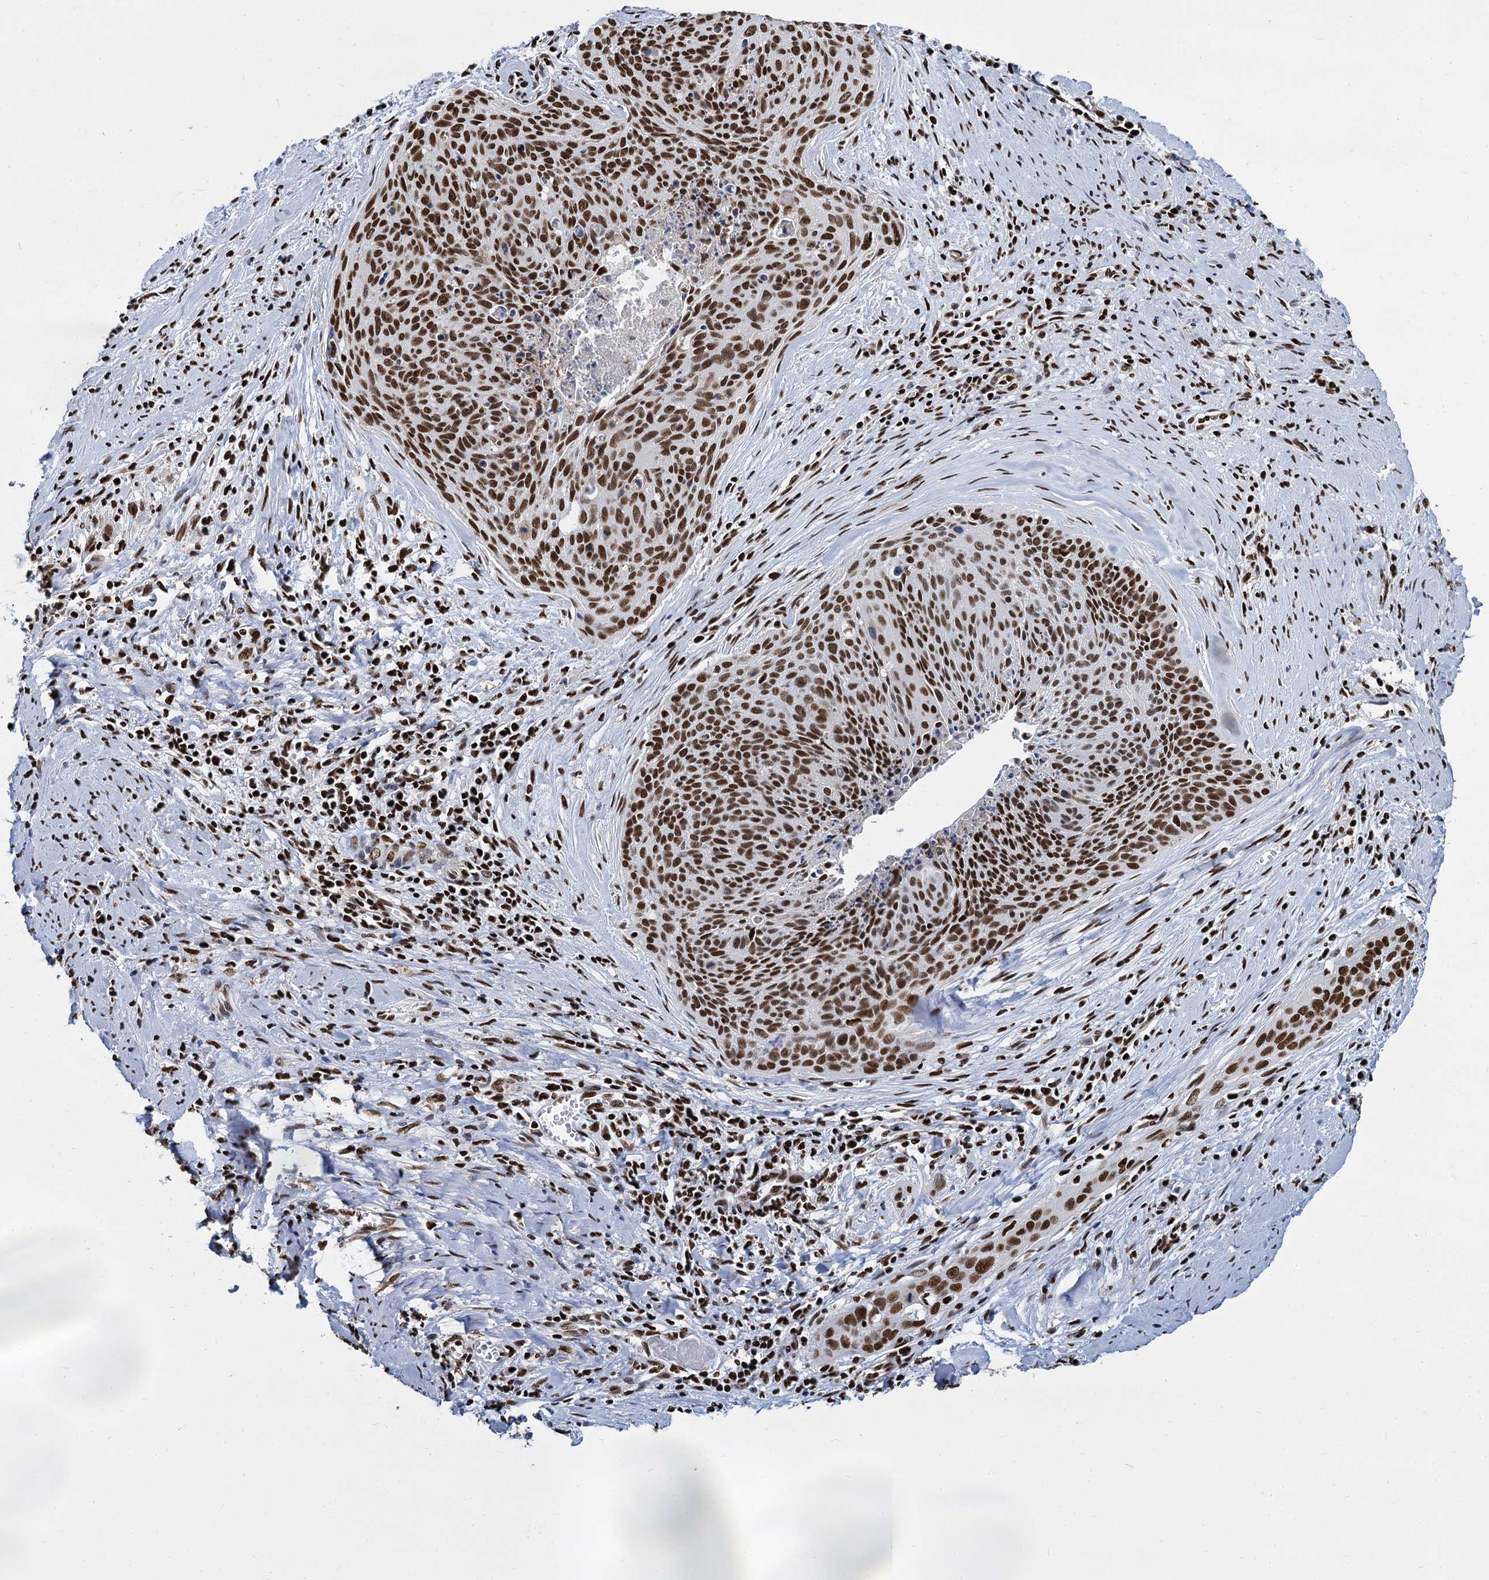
{"staining": {"intensity": "strong", "quantity": ">75%", "location": "nuclear"}, "tissue": "cervical cancer", "cell_type": "Tumor cells", "image_type": "cancer", "snomed": [{"axis": "morphology", "description": "Squamous cell carcinoma, NOS"}, {"axis": "topography", "description": "Cervix"}], "caption": "Strong nuclear positivity is appreciated in approximately >75% of tumor cells in cervical cancer (squamous cell carcinoma).", "gene": "DCPS", "patient": {"sex": "female", "age": 55}}